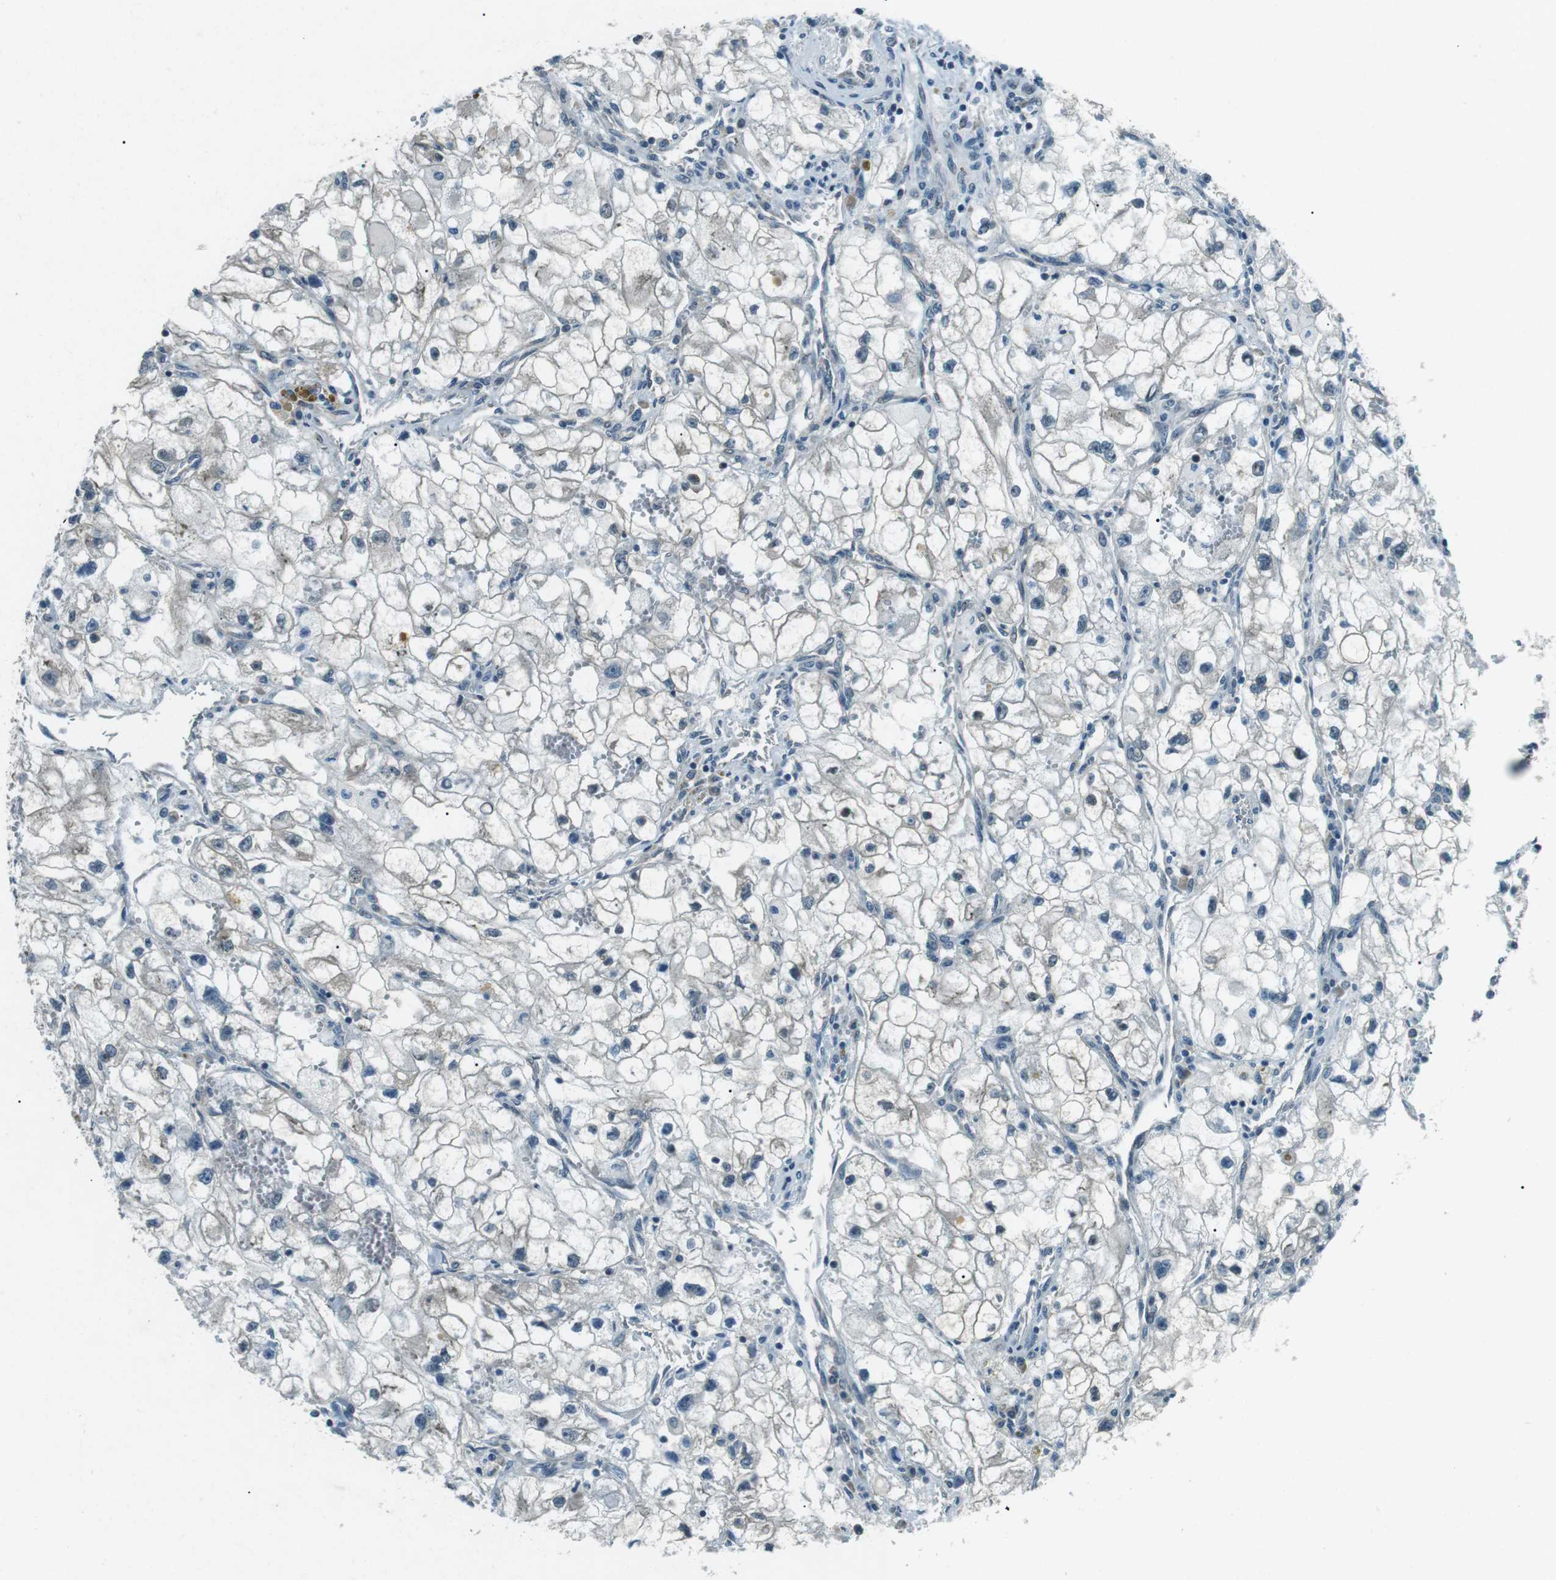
{"staining": {"intensity": "negative", "quantity": "none", "location": "none"}, "tissue": "renal cancer", "cell_type": "Tumor cells", "image_type": "cancer", "snomed": [{"axis": "morphology", "description": "Adenocarcinoma, NOS"}, {"axis": "topography", "description": "Kidney"}], "caption": "This image is of renal adenocarcinoma stained with immunohistochemistry to label a protein in brown with the nuclei are counter-stained blue. There is no staining in tumor cells.", "gene": "TMEM74", "patient": {"sex": "female", "age": 70}}